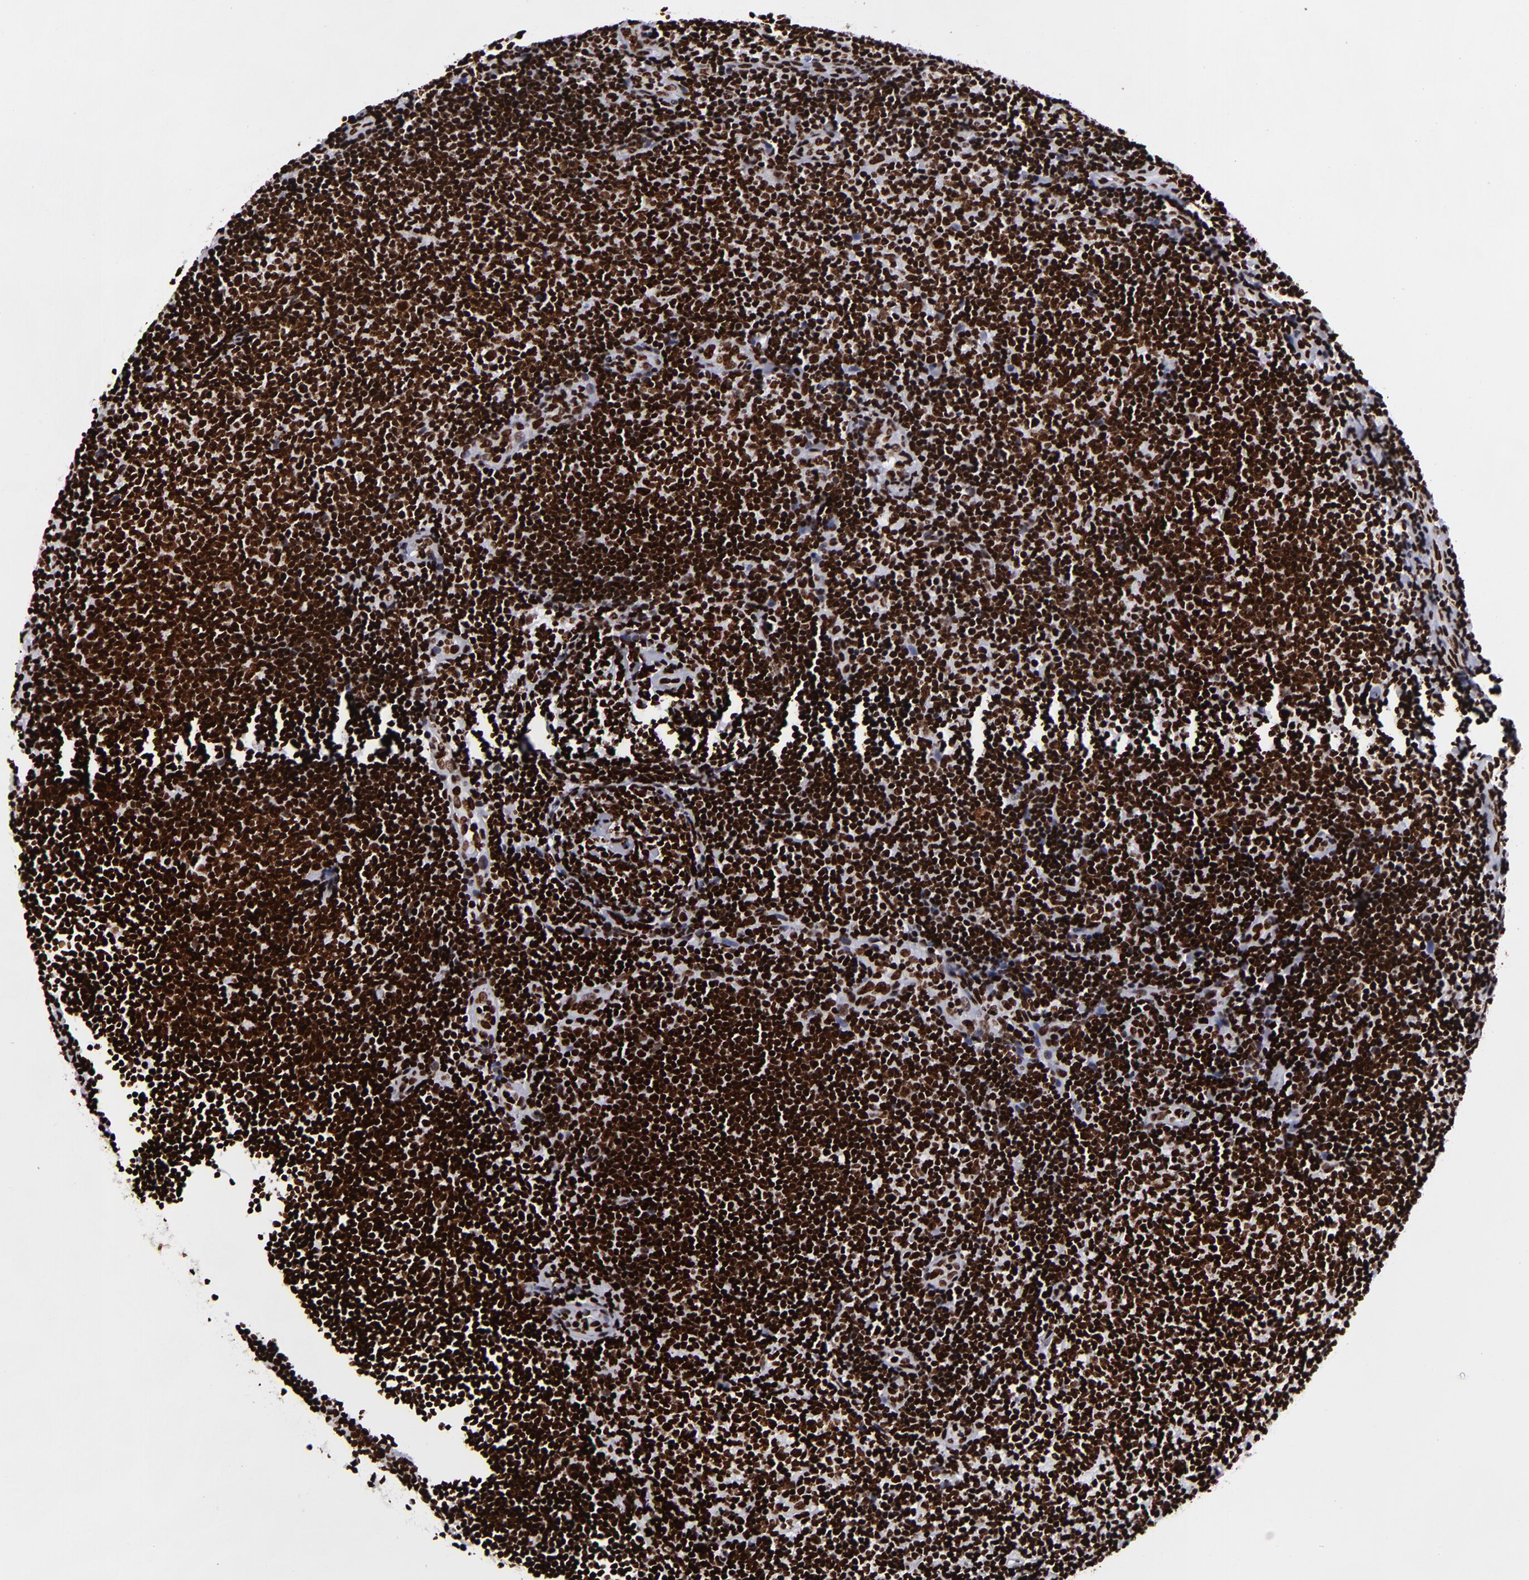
{"staining": {"intensity": "strong", "quantity": ">75%", "location": "nuclear"}, "tissue": "lymphoma", "cell_type": "Tumor cells", "image_type": "cancer", "snomed": [{"axis": "morphology", "description": "Malignant lymphoma, non-Hodgkin's type, Low grade"}, {"axis": "topography", "description": "Lymph node"}], "caption": "Immunohistochemistry (IHC) micrograph of neoplastic tissue: human lymphoma stained using immunohistochemistry displays high levels of strong protein expression localized specifically in the nuclear of tumor cells, appearing as a nuclear brown color.", "gene": "SAFB", "patient": {"sex": "male", "age": 49}}